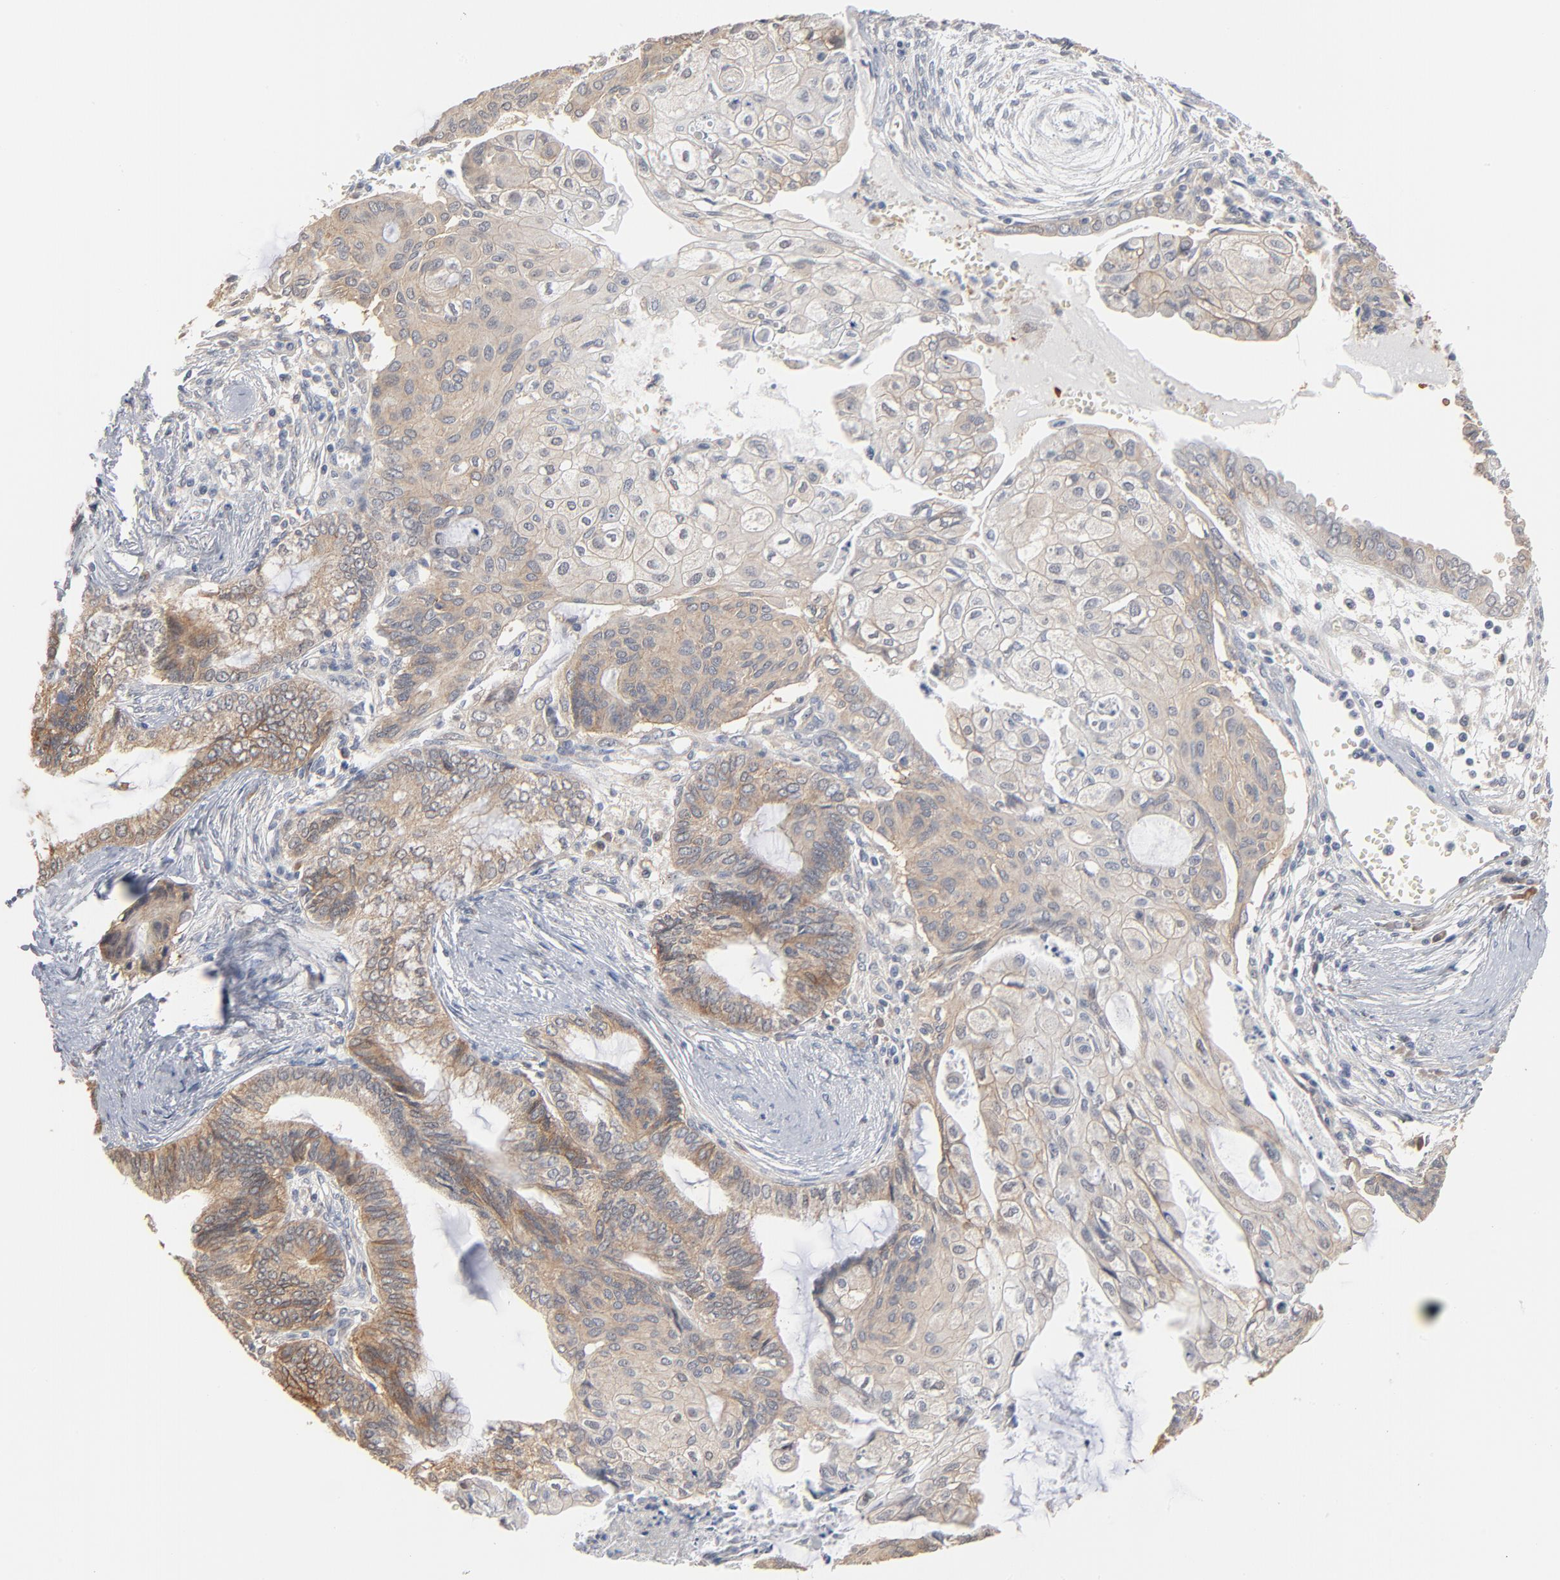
{"staining": {"intensity": "weak", "quantity": "25%-75%", "location": "cytoplasmic/membranous"}, "tissue": "endometrial cancer", "cell_type": "Tumor cells", "image_type": "cancer", "snomed": [{"axis": "morphology", "description": "Adenocarcinoma, NOS"}, {"axis": "topography", "description": "Endometrium"}], "caption": "The micrograph displays a brown stain indicating the presence of a protein in the cytoplasmic/membranous of tumor cells in endometrial cancer.", "gene": "EPCAM", "patient": {"sex": "female", "age": 79}}